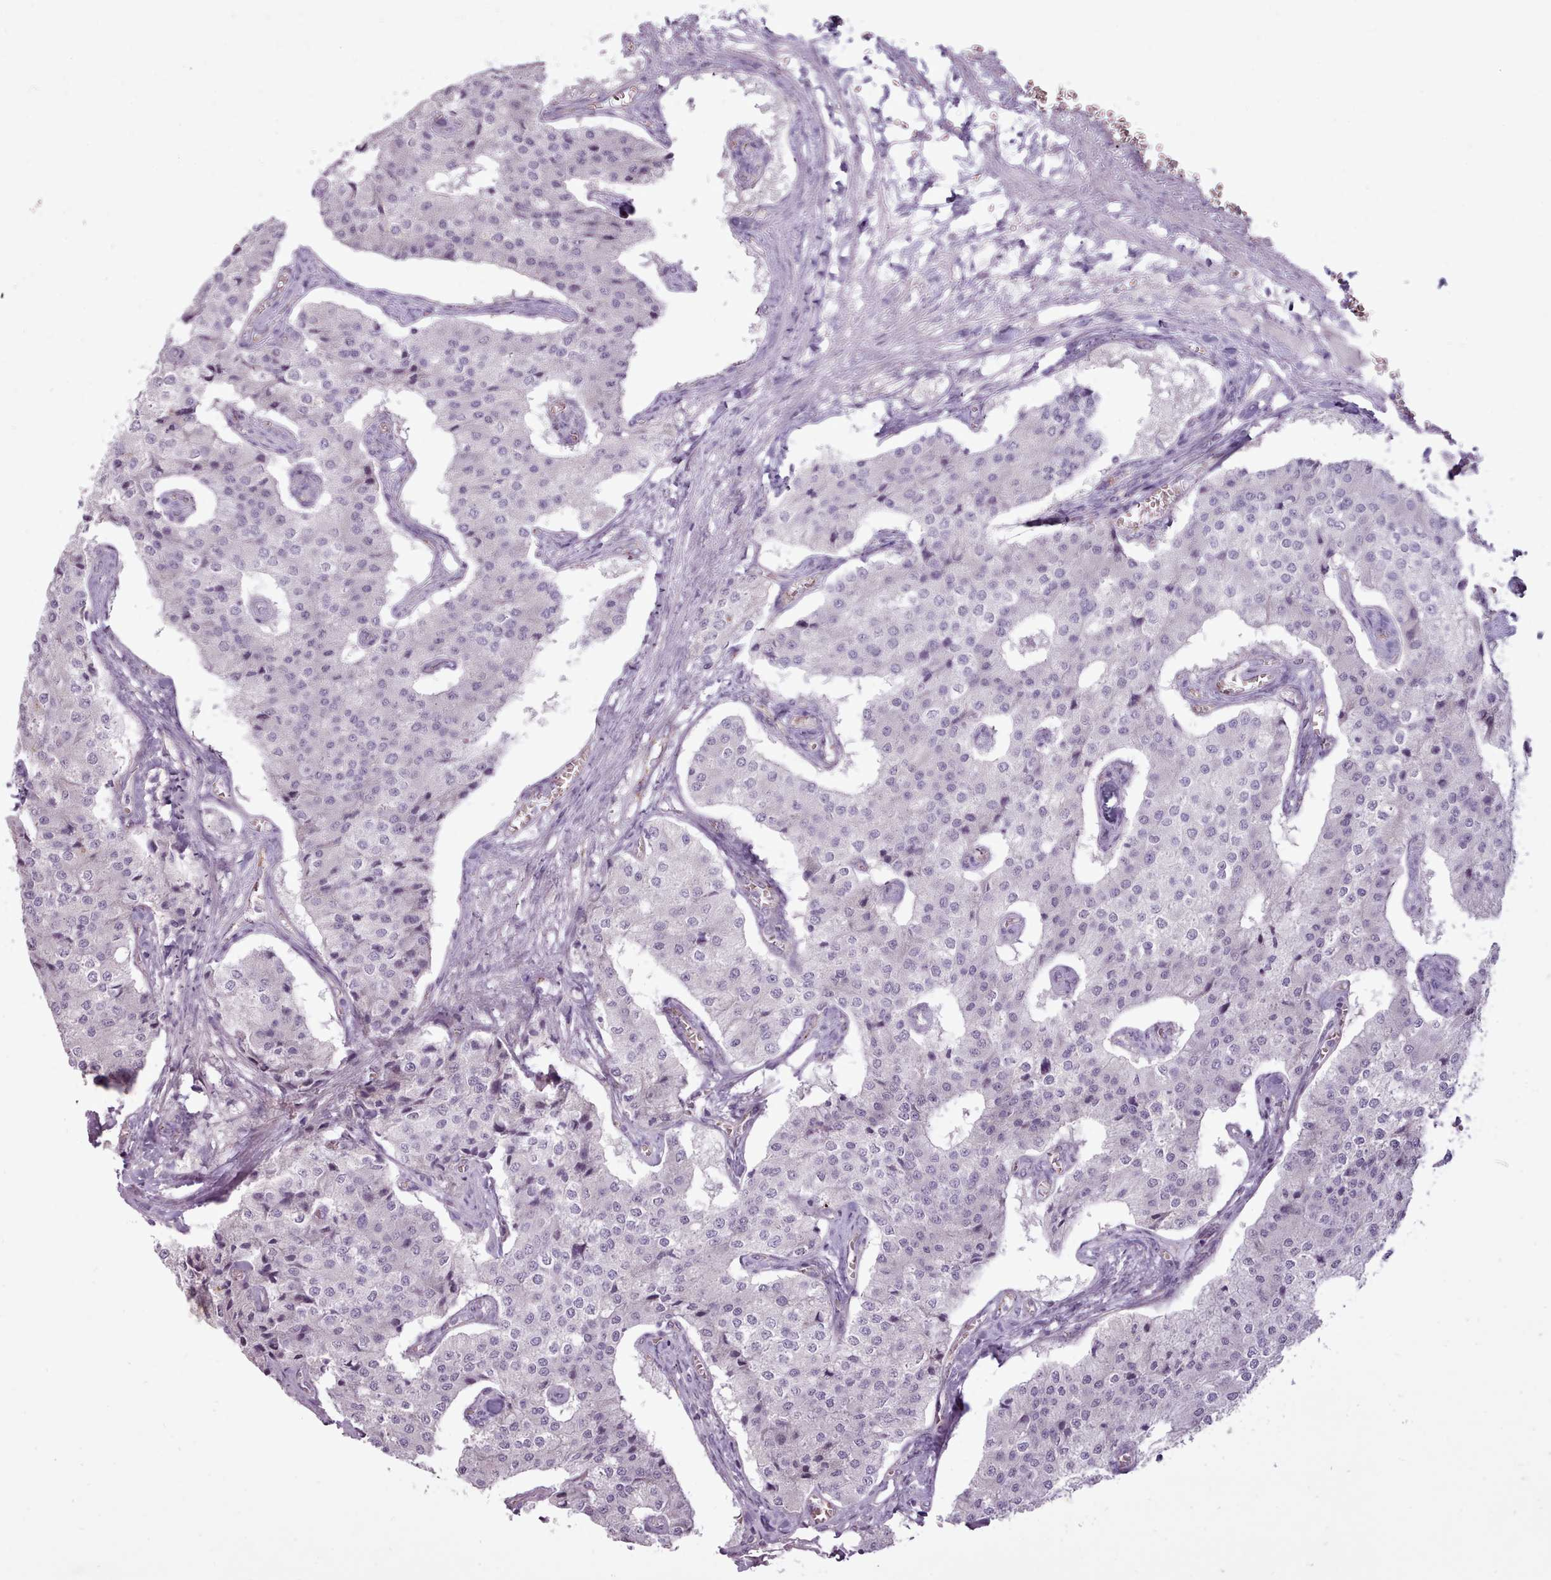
{"staining": {"intensity": "negative", "quantity": "none", "location": "none"}, "tissue": "carcinoid", "cell_type": "Tumor cells", "image_type": "cancer", "snomed": [{"axis": "morphology", "description": "Carcinoid, malignant, NOS"}, {"axis": "topography", "description": "Colon"}], "caption": "There is no significant staining in tumor cells of carcinoid.", "gene": "ATRAID", "patient": {"sex": "female", "age": 52}}